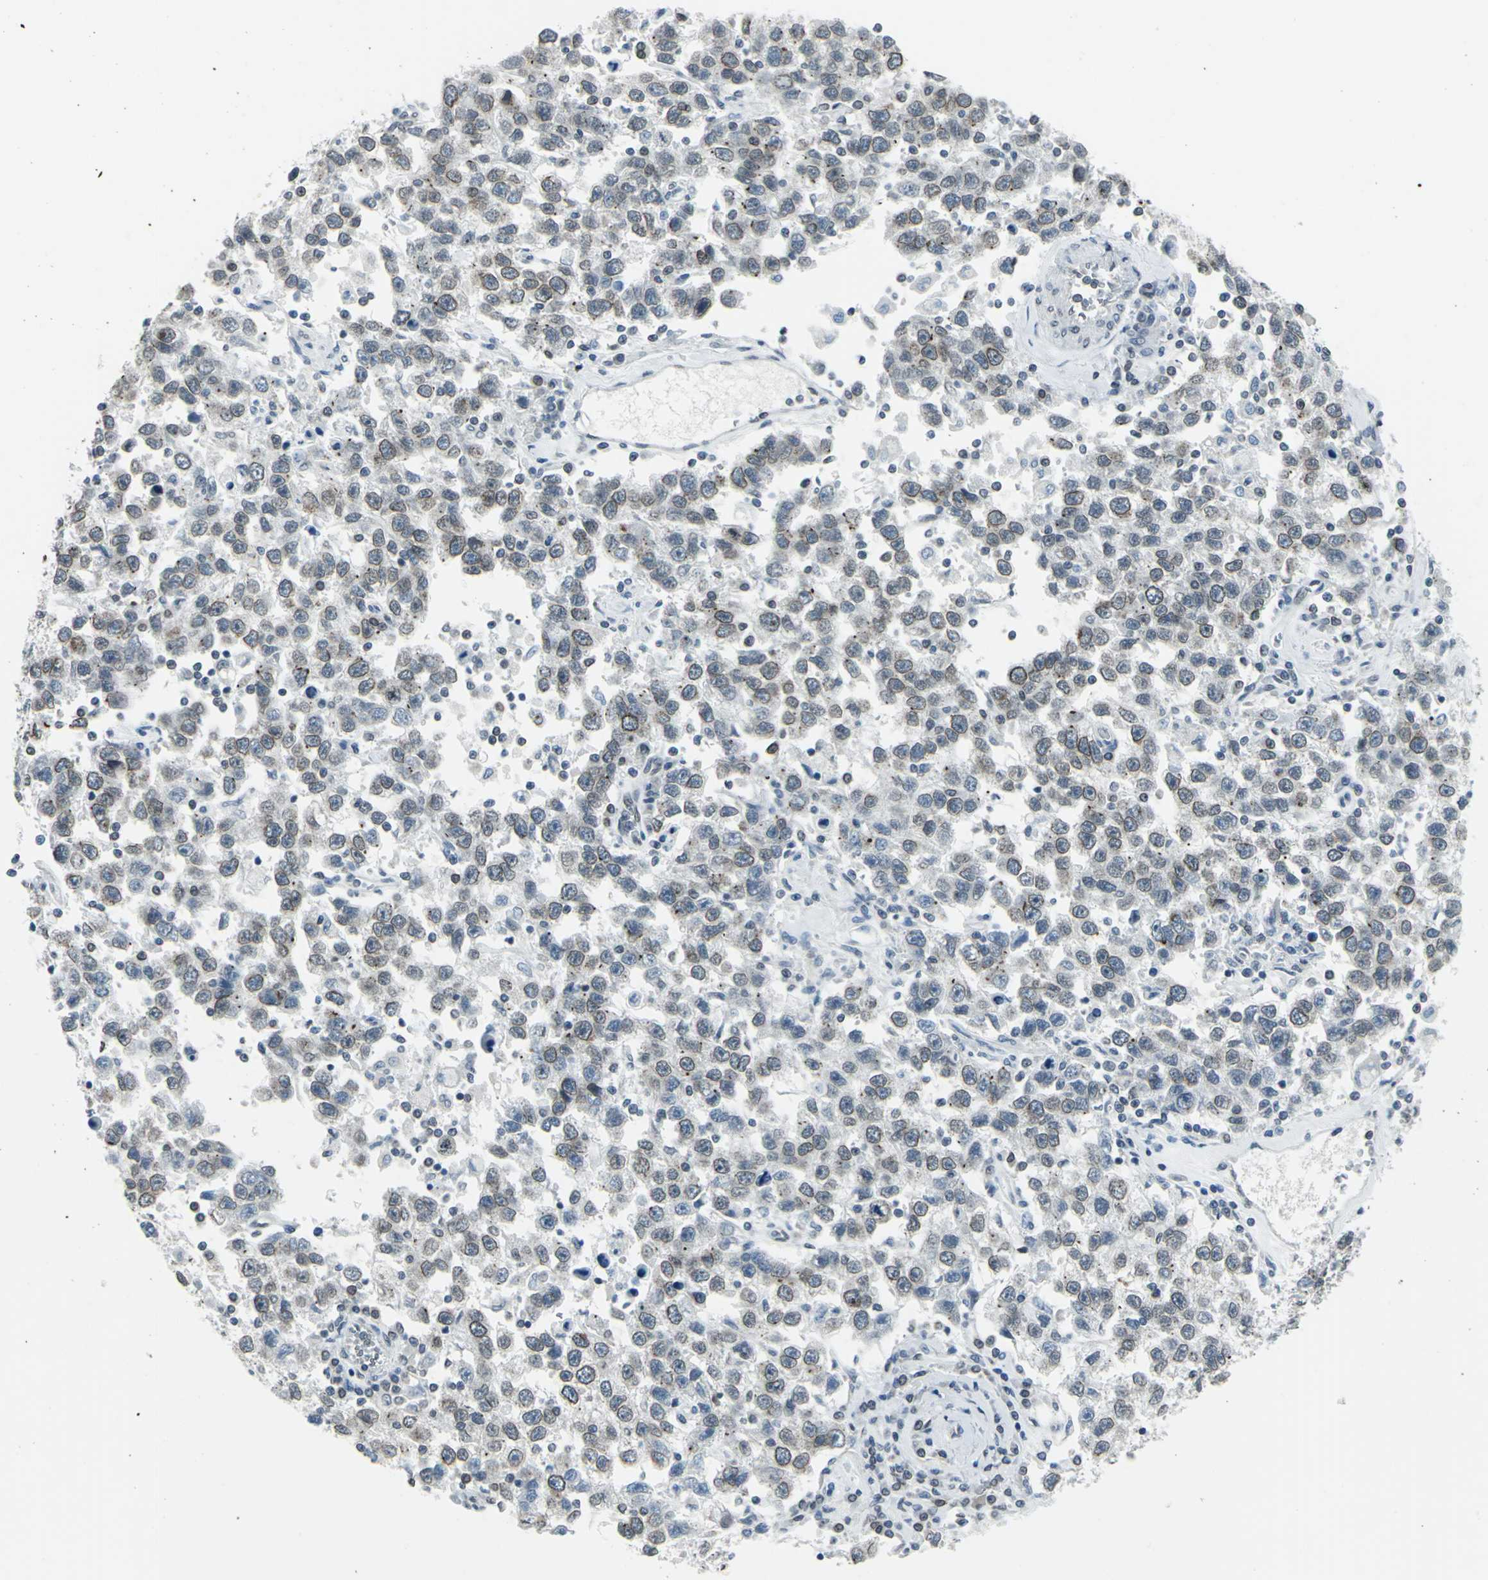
{"staining": {"intensity": "weak", "quantity": ">75%", "location": "cytoplasmic/membranous,nuclear"}, "tissue": "testis cancer", "cell_type": "Tumor cells", "image_type": "cancer", "snomed": [{"axis": "morphology", "description": "Seminoma, NOS"}, {"axis": "topography", "description": "Testis"}], "caption": "Immunohistochemistry (DAB (3,3'-diaminobenzidine)) staining of human seminoma (testis) displays weak cytoplasmic/membranous and nuclear protein staining in approximately >75% of tumor cells. (Brightfield microscopy of DAB IHC at high magnification).", "gene": "SNUPN", "patient": {"sex": "male", "age": 41}}